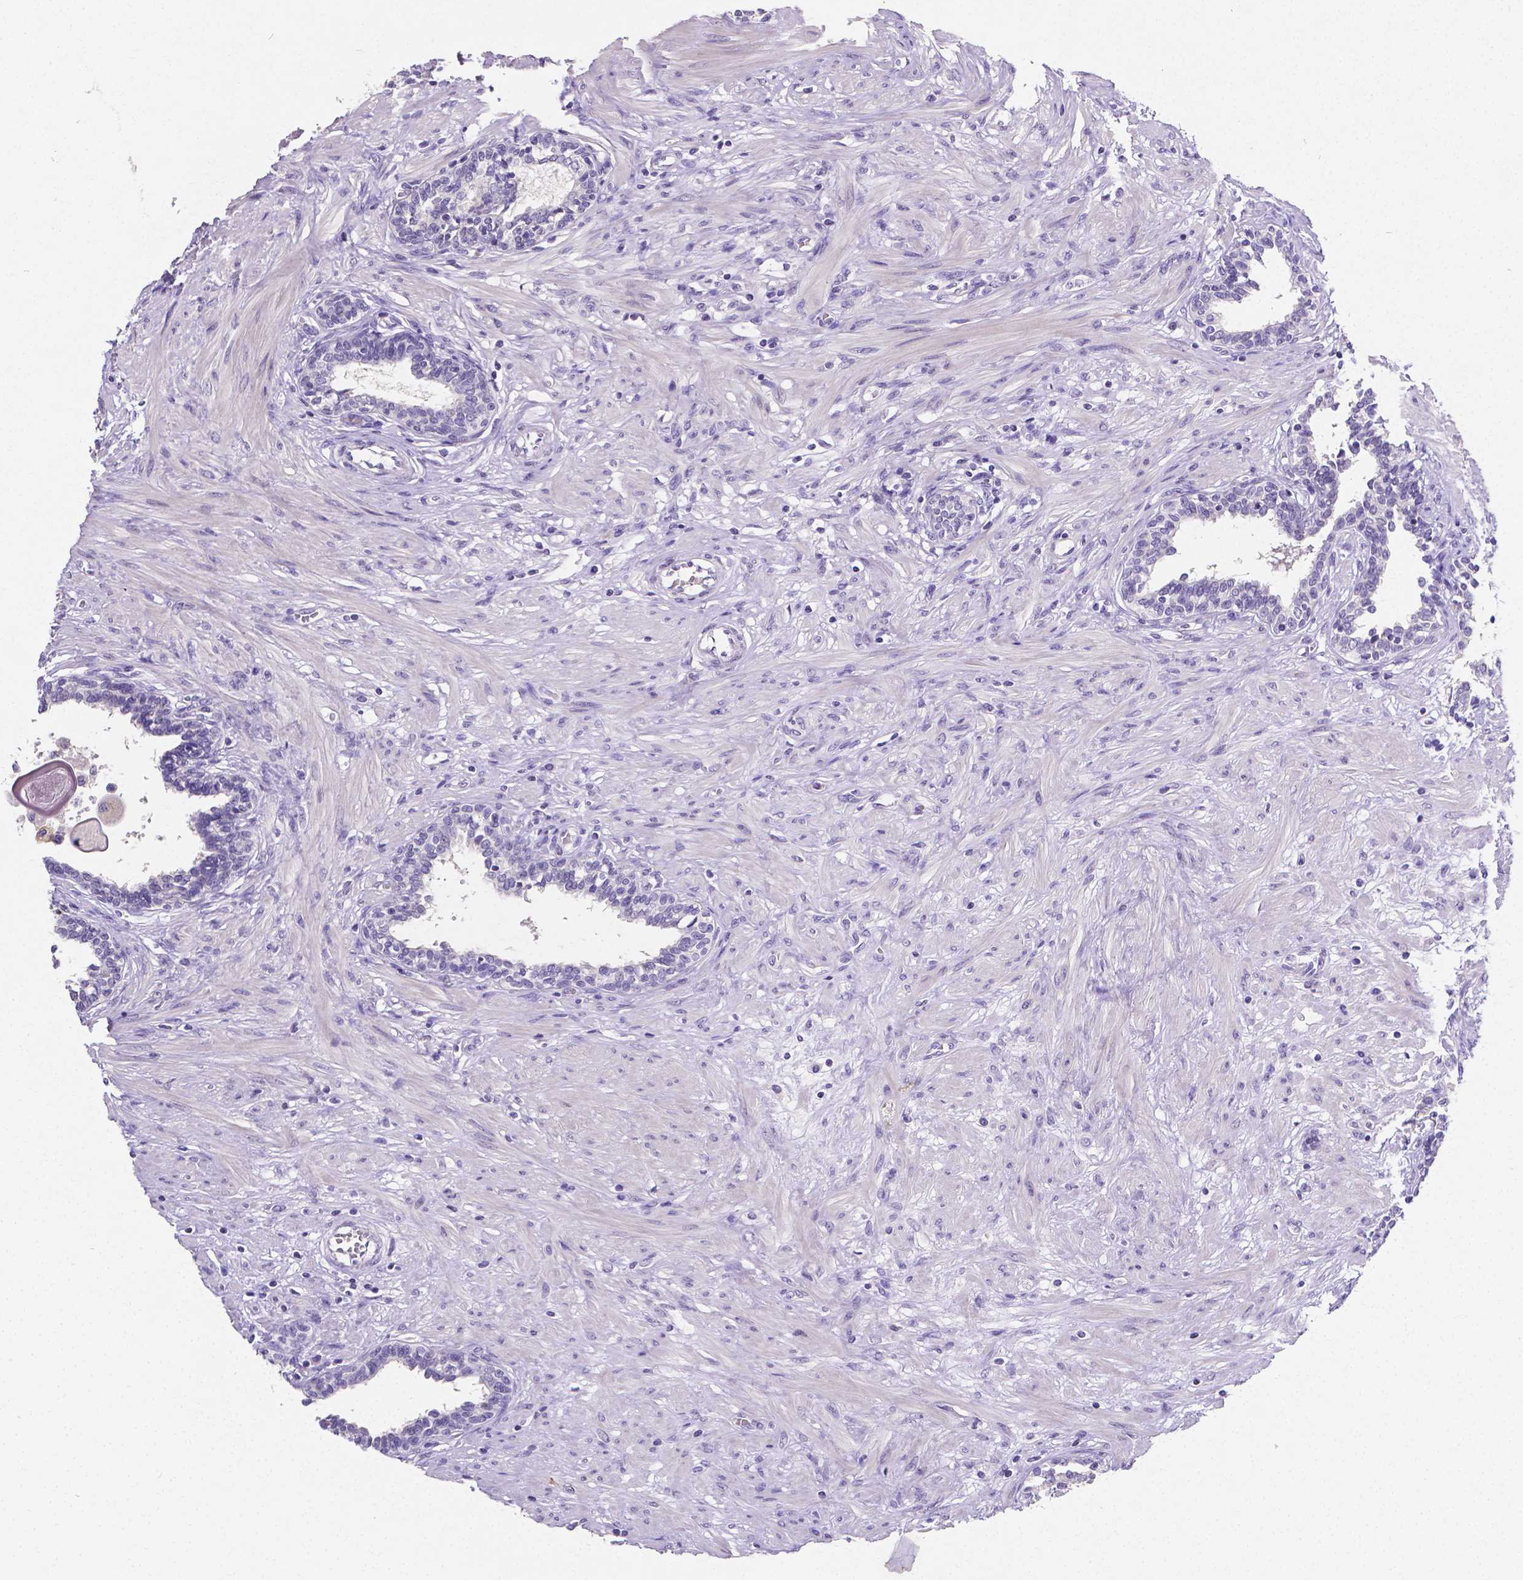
{"staining": {"intensity": "negative", "quantity": "none", "location": "none"}, "tissue": "prostate", "cell_type": "Glandular cells", "image_type": "normal", "snomed": [{"axis": "morphology", "description": "Normal tissue, NOS"}, {"axis": "topography", "description": "Prostate"}], "caption": "The histopathology image demonstrates no staining of glandular cells in unremarkable prostate.", "gene": "SATB2", "patient": {"sex": "male", "age": 55}}